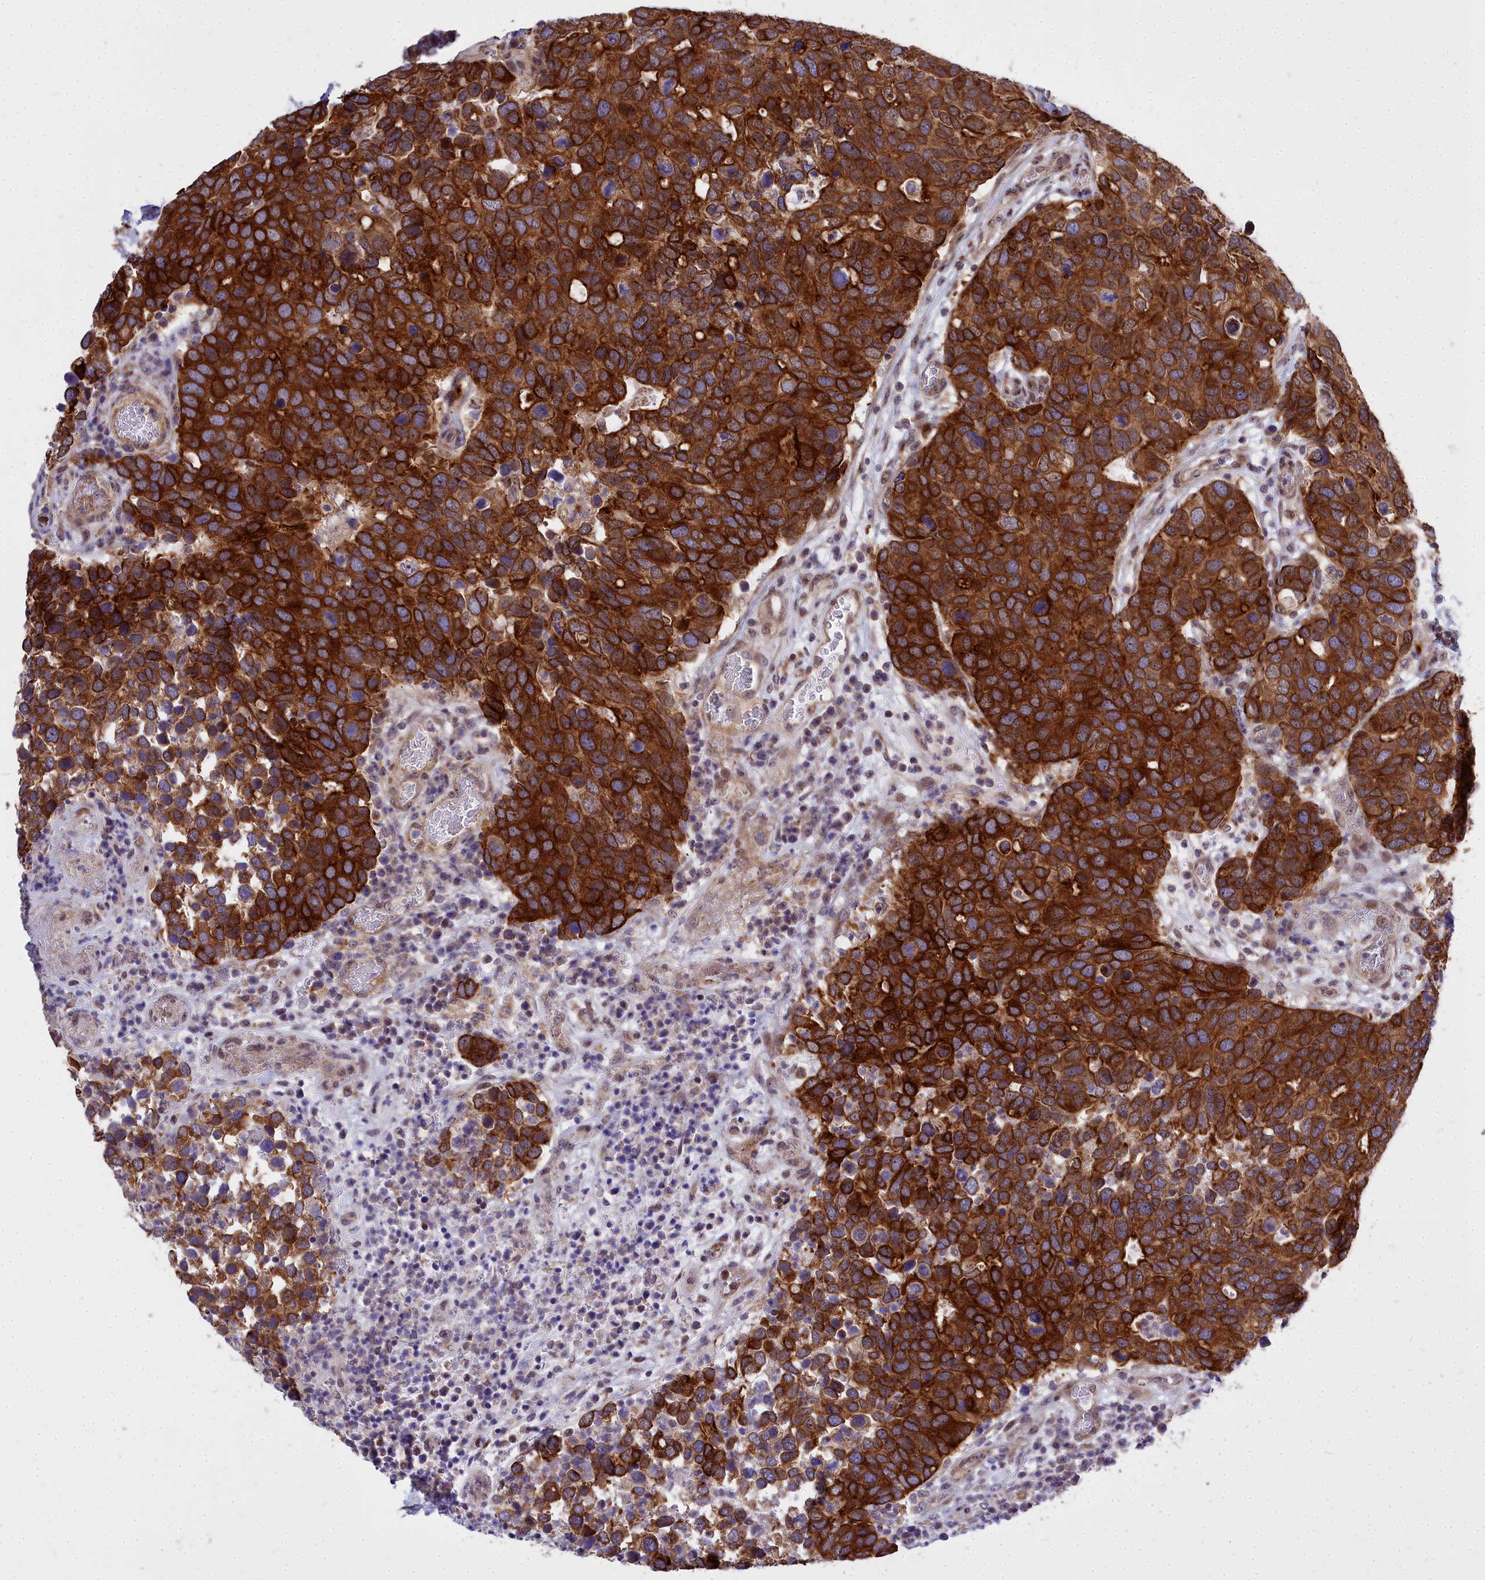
{"staining": {"intensity": "strong", "quantity": ">75%", "location": "cytoplasmic/membranous"}, "tissue": "breast cancer", "cell_type": "Tumor cells", "image_type": "cancer", "snomed": [{"axis": "morphology", "description": "Duct carcinoma"}, {"axis": "topography", "description": "Breast"}], "caption": "Protein expression analysis of breast cancer reveals strong cytoplasmic/membranous expression in approximately >75% of tumor cells. Nuclei are stained in blue.", "gene": "ABCB8", "patient": {"sex": "female", "age": 83}}